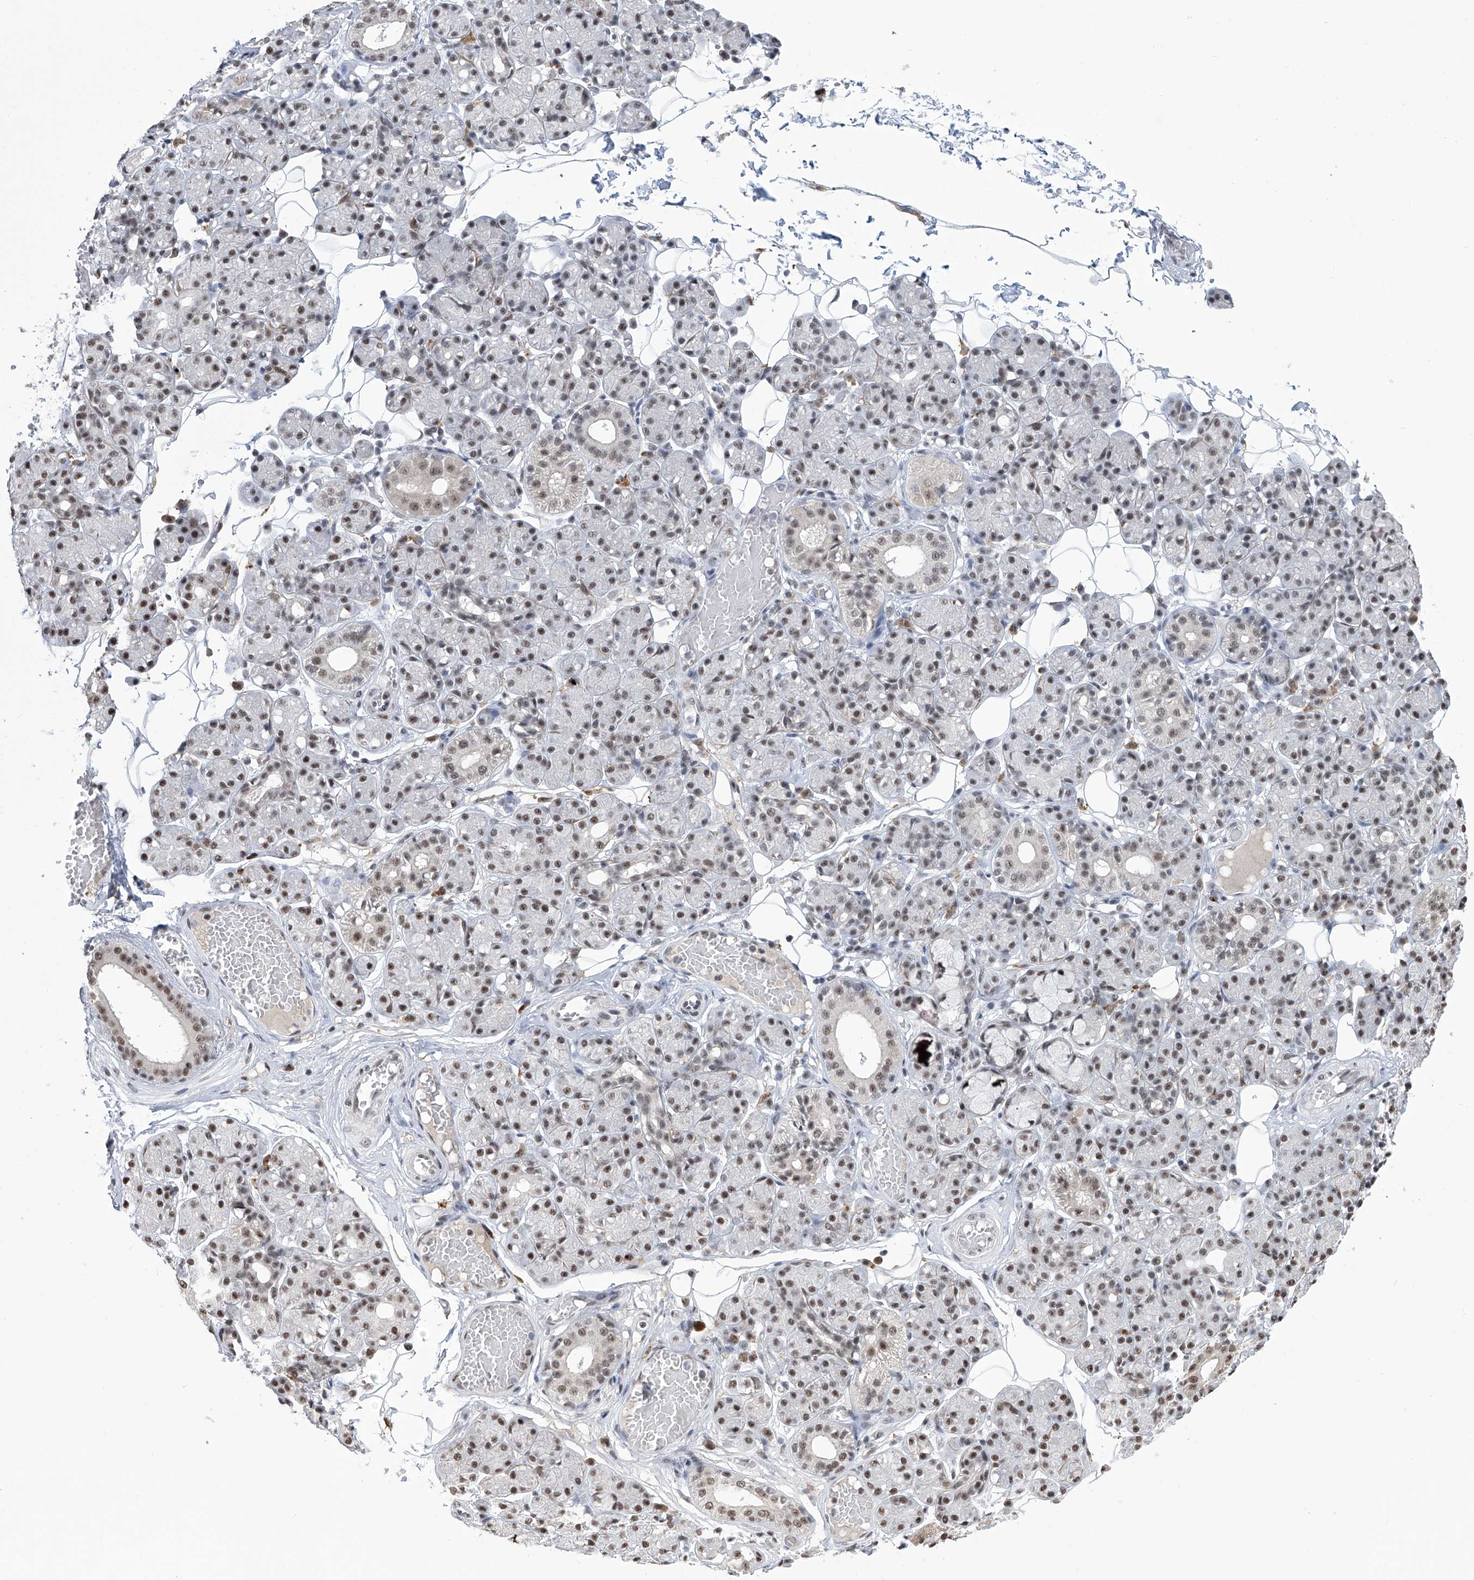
{"staining": {"intensity": "moderate", "quantity": "25%-75%", "location": "nuclear"}, "tissue": "salivary gland", "cell_type": "Glandular cells", "image_type": "normal", "snomed": [{"axis": "morphology", "description": "Normal tissue, NOS"}, {"axis": "topography", "description": "Salivary gland"}], "caption": "Glandular cells exhibit medium levels of moderate nuclear staining in about 25%-75% of cells in normal human salivary gland.", "gene": "FBXL4", "patient": {"sex": "male", "age": 63}}